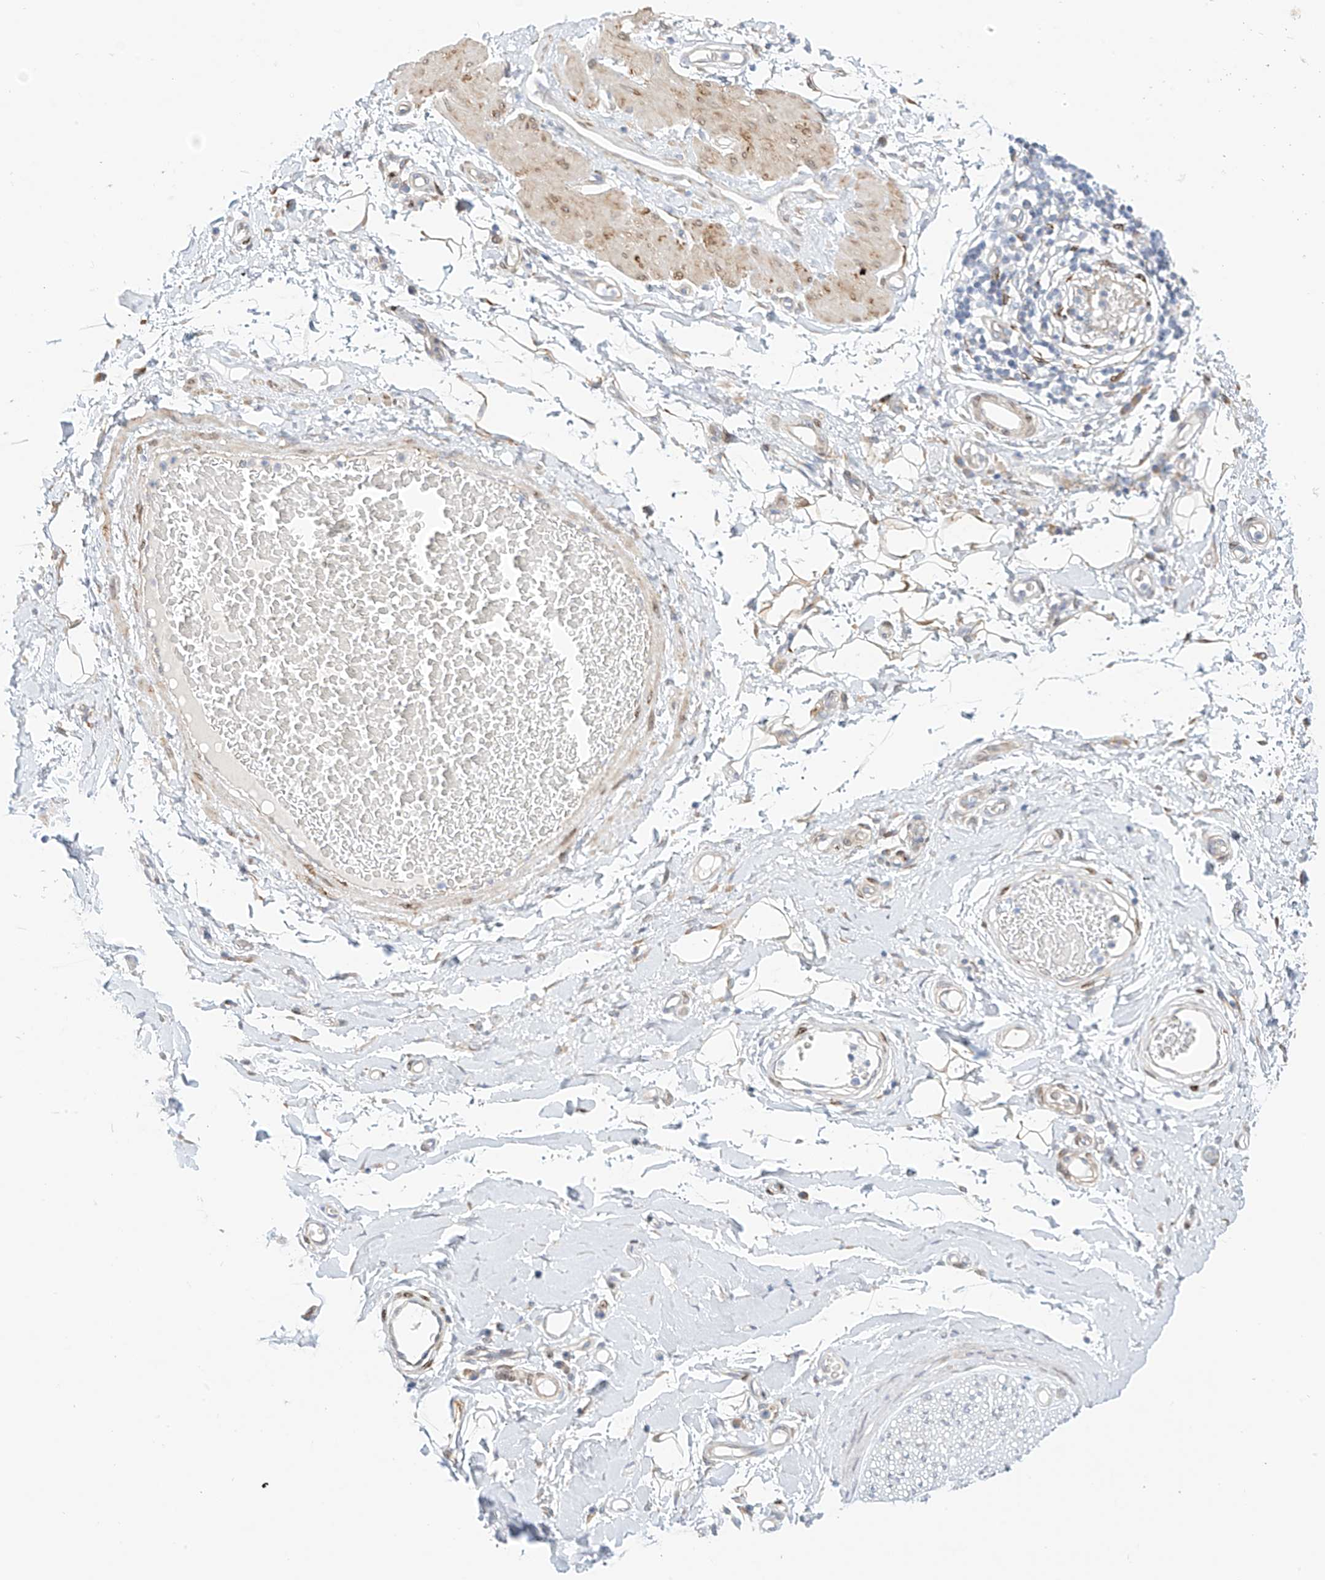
{"staining": {"intensity": "moderate", "quantity": "<25%", "location": "cytoplasmic/membranous"}, "tissue": "adipose tissue", "cell_type": "Adipocytes", "image_type": "normal", "snomed": [{"axis": "morphology", "description": "Normal tissue, NOS"}, {"axis": "morphology", "description": "Adenocarcinoma, NOS"}, {"axis": "topography", "description": "Stomach, upper"}, {"axis": "topography", "description": "Peripheral nerve tissue"}], "caption": "Approximately <25% of adipocytes in unremarkable adipose tissue exhibit moderate cytoplasmic/membranous protein positivity as visualized by brown immunohistochemical staining.", "gene": "PCYOX1", "patient": {"sex": "male", "age": 62}}